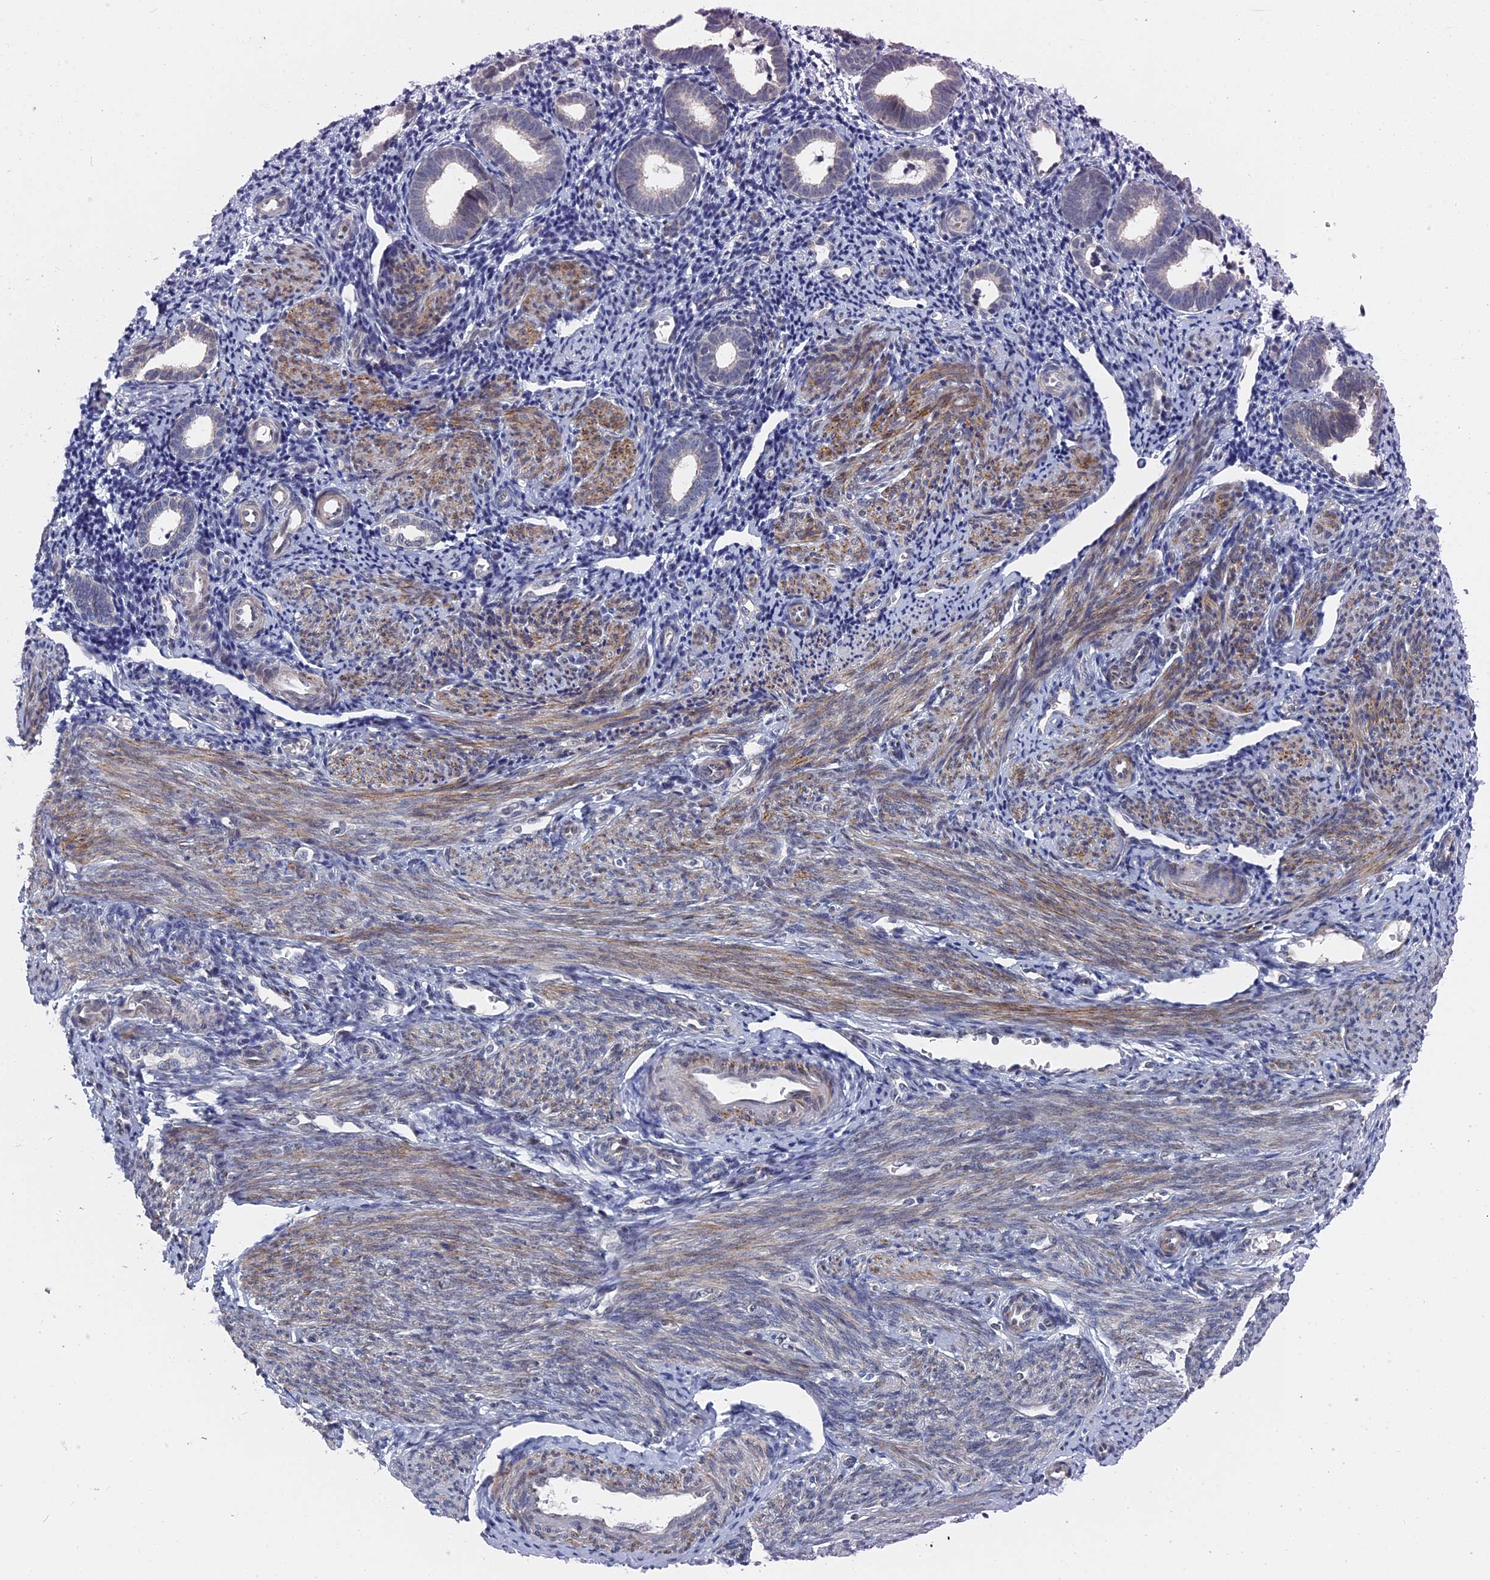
{"staining": {"intensity": "negative", "quantity": "none", "location": "none"}, "tissue": "endometrium", "cell_type": "Cells in endometrial stroma", "image_type": "normal", "snomed": [{"axis": "morphology", "description": "Normal tissue, NOS"}, {"axis": "topography", "description": "Endometrium"}], "caption": "This is a photomicrograph of immunohistochemistry (IHC) staining of unremarkable endometrium, which shows no positivity in cells in endometrial stroma.", "gene": "MTRF1", "patient": {"sex": "female", "age": 56}}